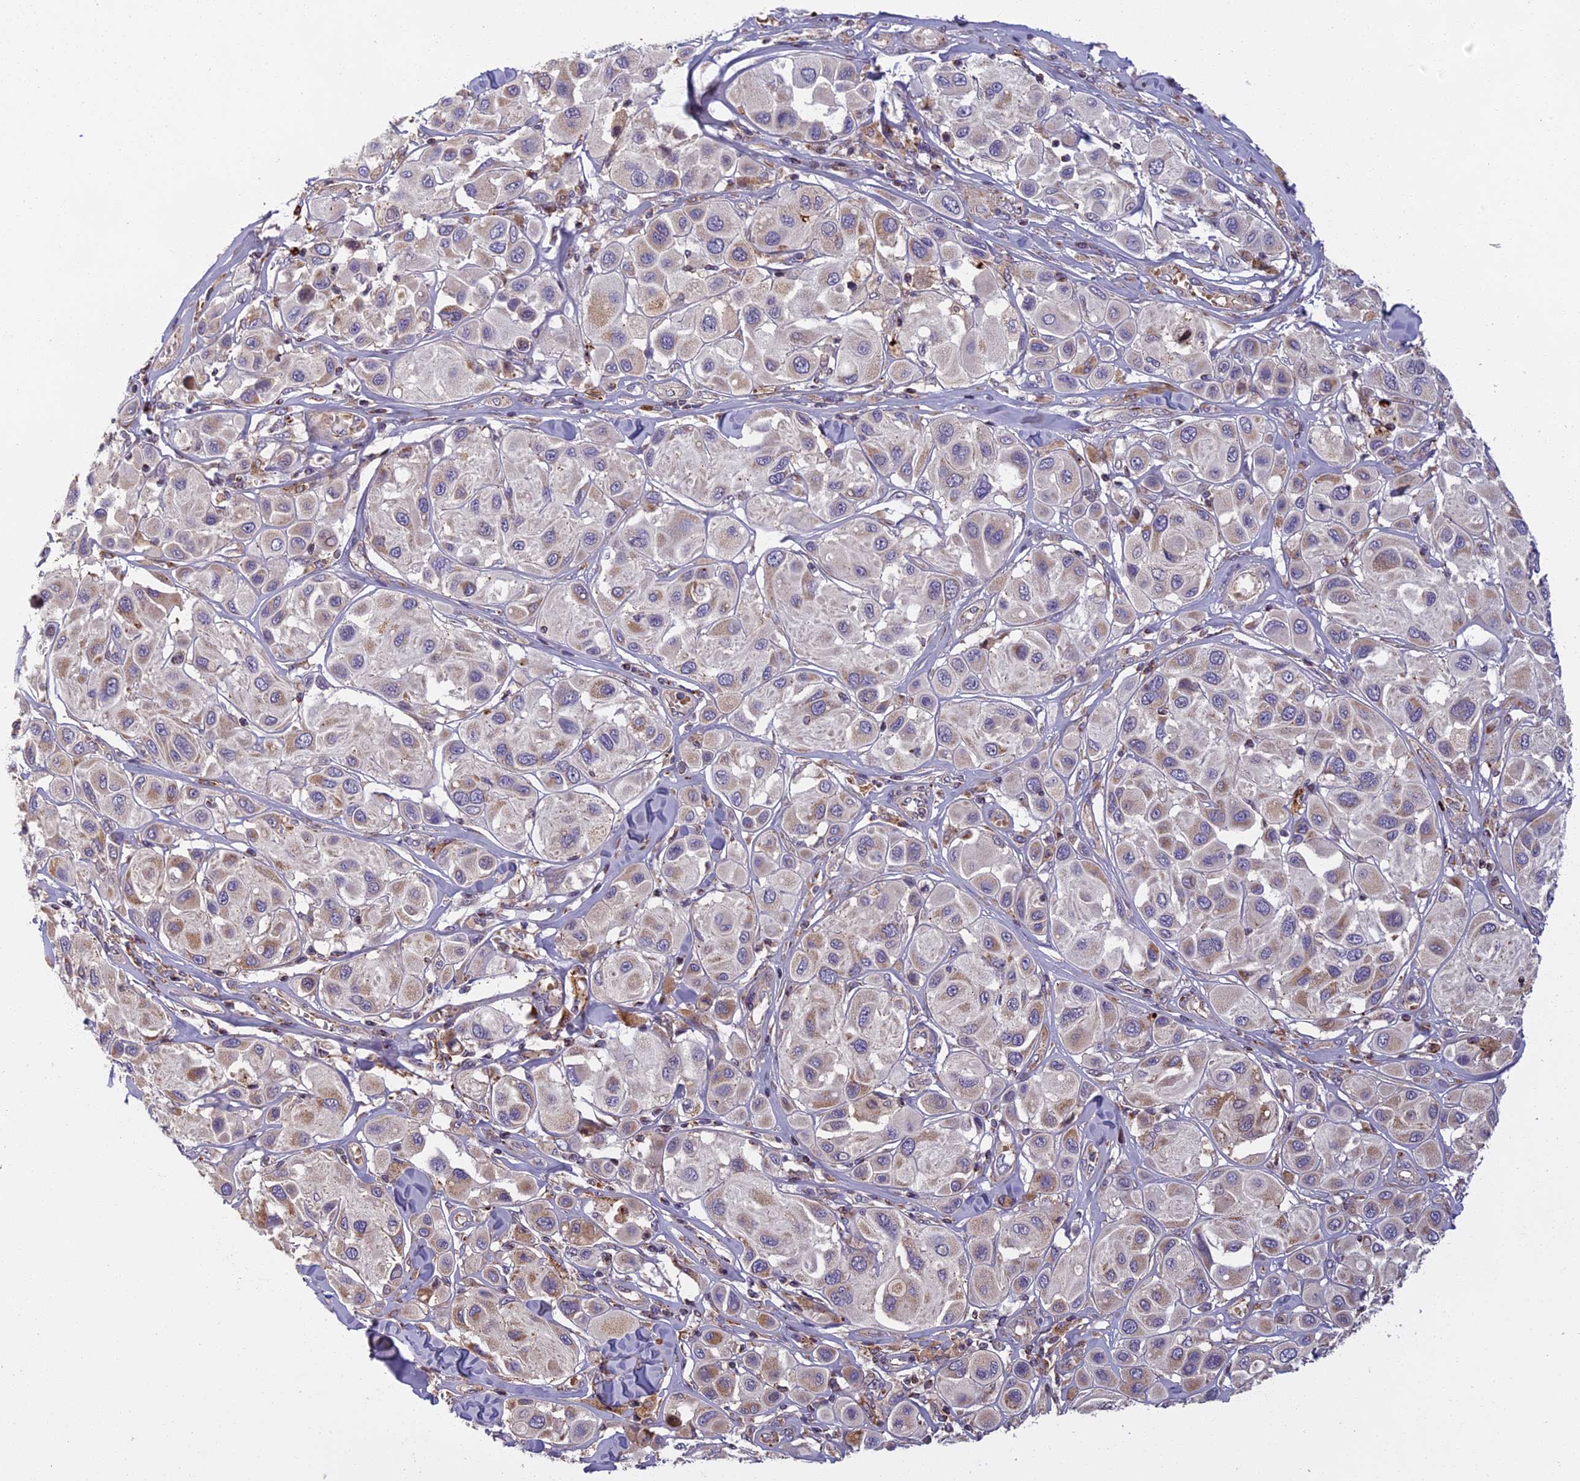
{"staining": {"intensity": "weak", "quantity": "<25%", "location": "cytoplasmic/membranous"}, "tissue": "melanoma", "cell_type": "Tumor cells", "image_type": "cancer", "snomed": [{"axis": "morphology", "description": "Malignant melanoma, Metastatic site"}, {"axis": "topography", "description": "Skin"}], "caption": "IHC photomicrograph of malignant melanoma (metastatic site) stained for a protein (brown), which reveals no staining in tumor cells.", "gene": "EDAR", "patient": {"sex": "male", "age": 41}}